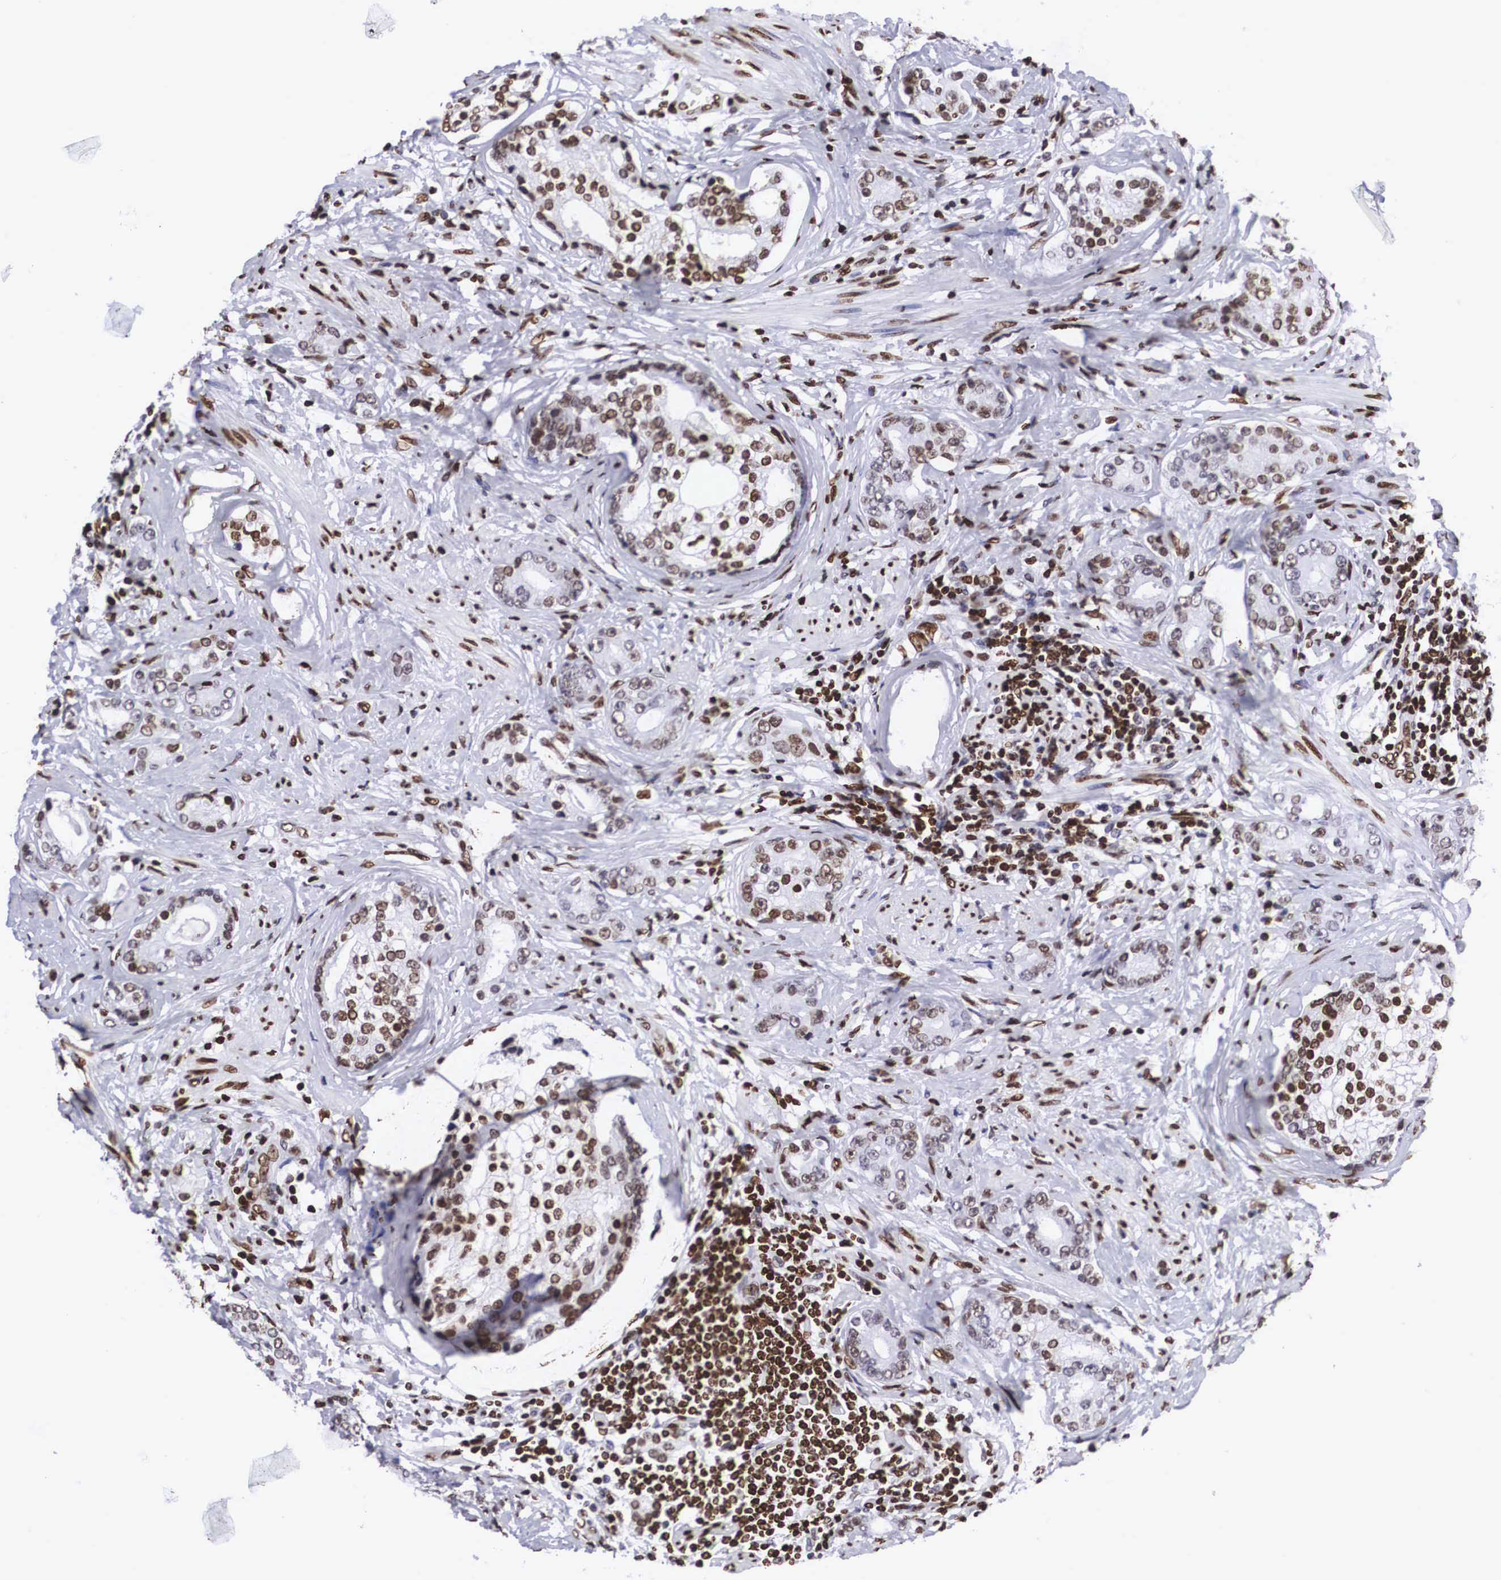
{"staining": {"intensity": "moderate", "quantity": ">75%", "location": "nuclear"}, "tissue": "prostate cancer", "cell_type": "Tumor cells", "image_type": "cancer", "snomed": [{"axis": "morphology", "description": "Adenocarcinoma, Medium grade"}, {"axis": "topography", "description": "Prostate"}], "caption": "Immunohistochemical staining of prostate cancer (medium-grade adenocarcinoma) displays medium levels of moderate nuclear positivity in about >75% of tumor cells.", "gene": "MECP2", "patient": {"sex": "male", "age": 59}}